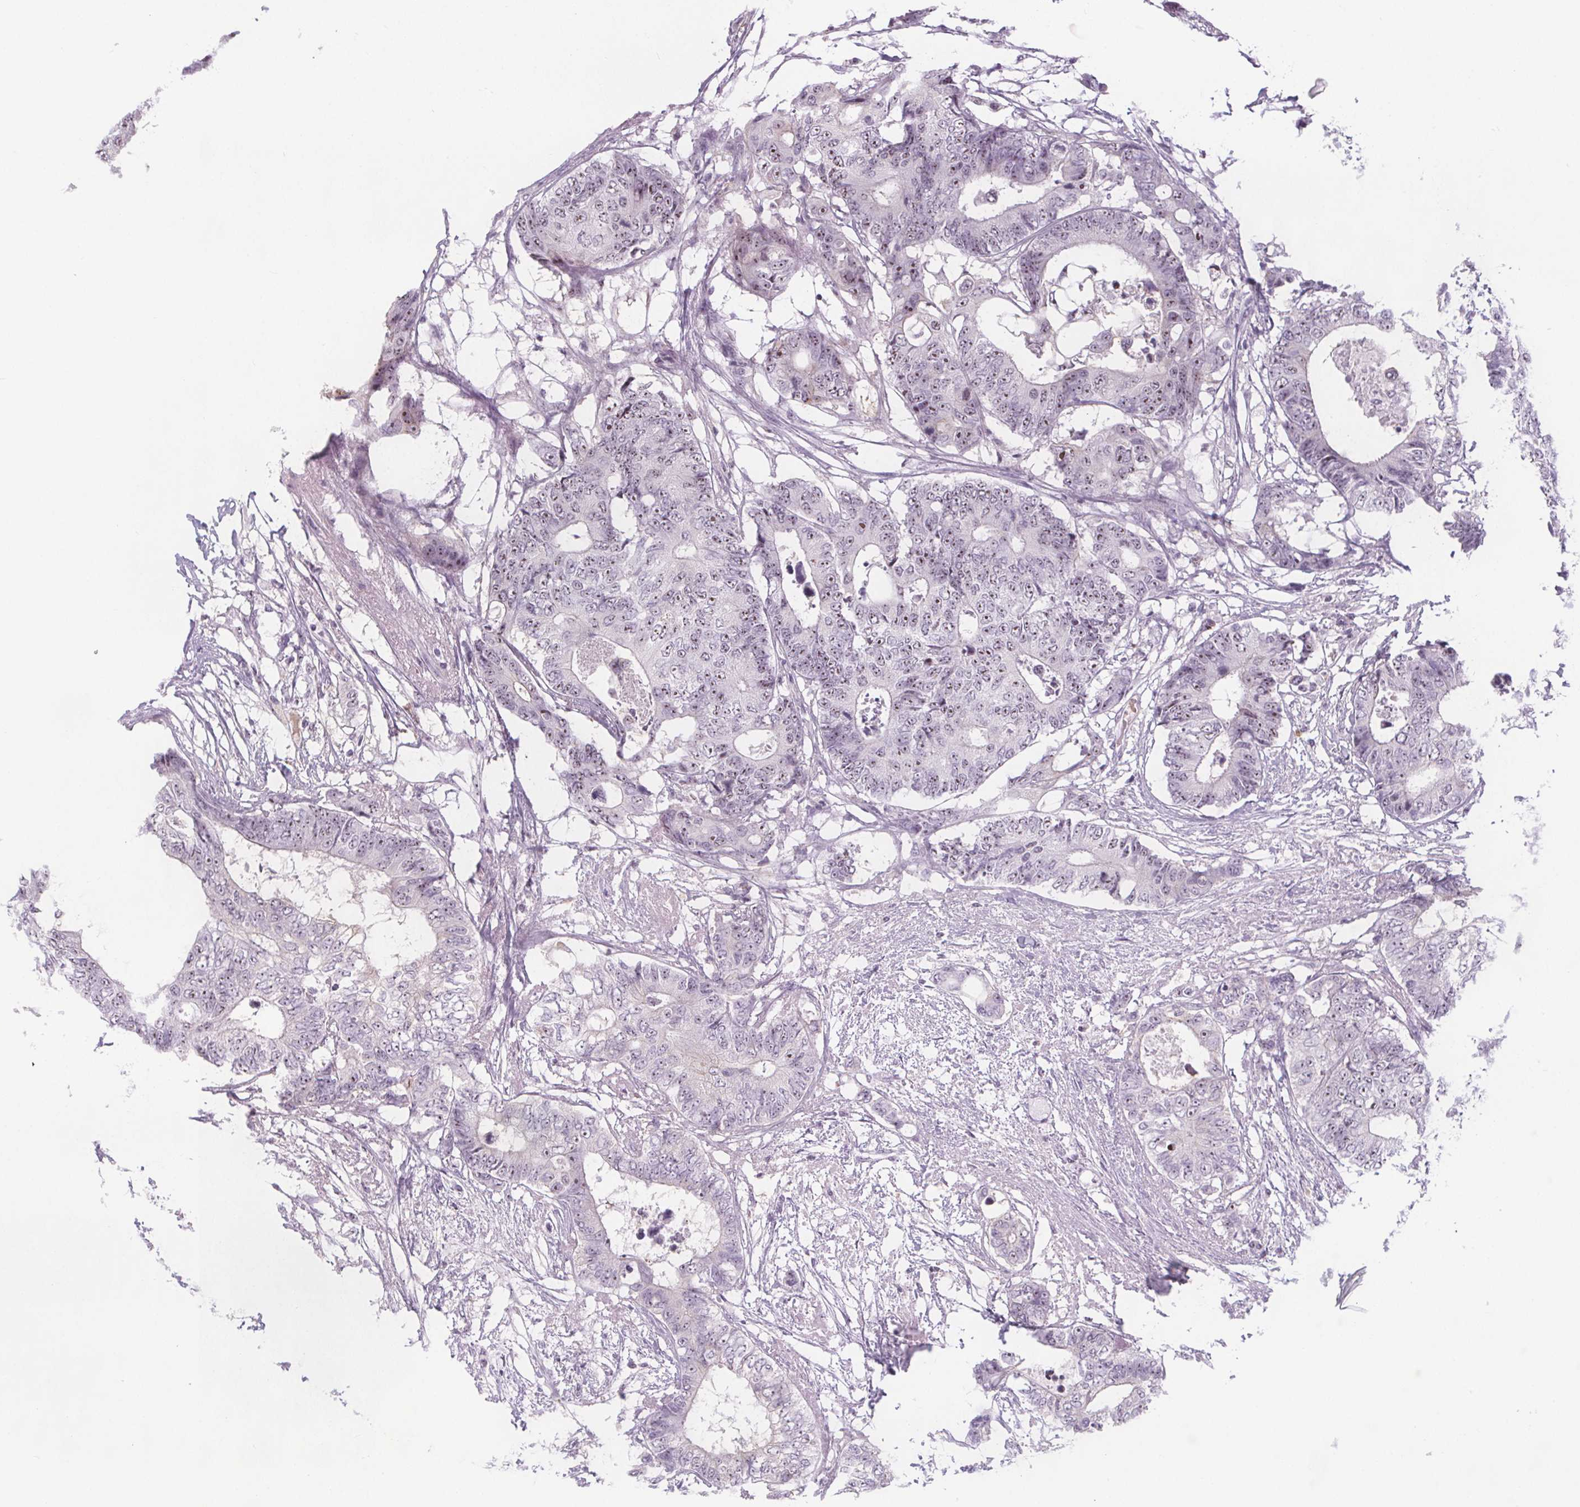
{"staining": {"intensity": "moderate", "quantity": "25%-75%", "location": "nuclear"}, "tissue": "colorectal cancer", "cell_type": "Tumor cells", "image_type": "cancer", "snomed": [{"axis": "morphology", "description": "Adenocarcinoma, NOS"}, {"axis": "topography", "description": "Colon"}], "caption": "Immunohistochemical staining of human adenocarcinoma (colorectal) demonstrates medium levels of moderate nuclear staining in about 25%-75% of tumor cells. Immunohistochemistry stains the protein of interest in brown and the nuclei are stained blue.", "gene": "NOLC1", "patient": {"sex": "female", "age": 48}}